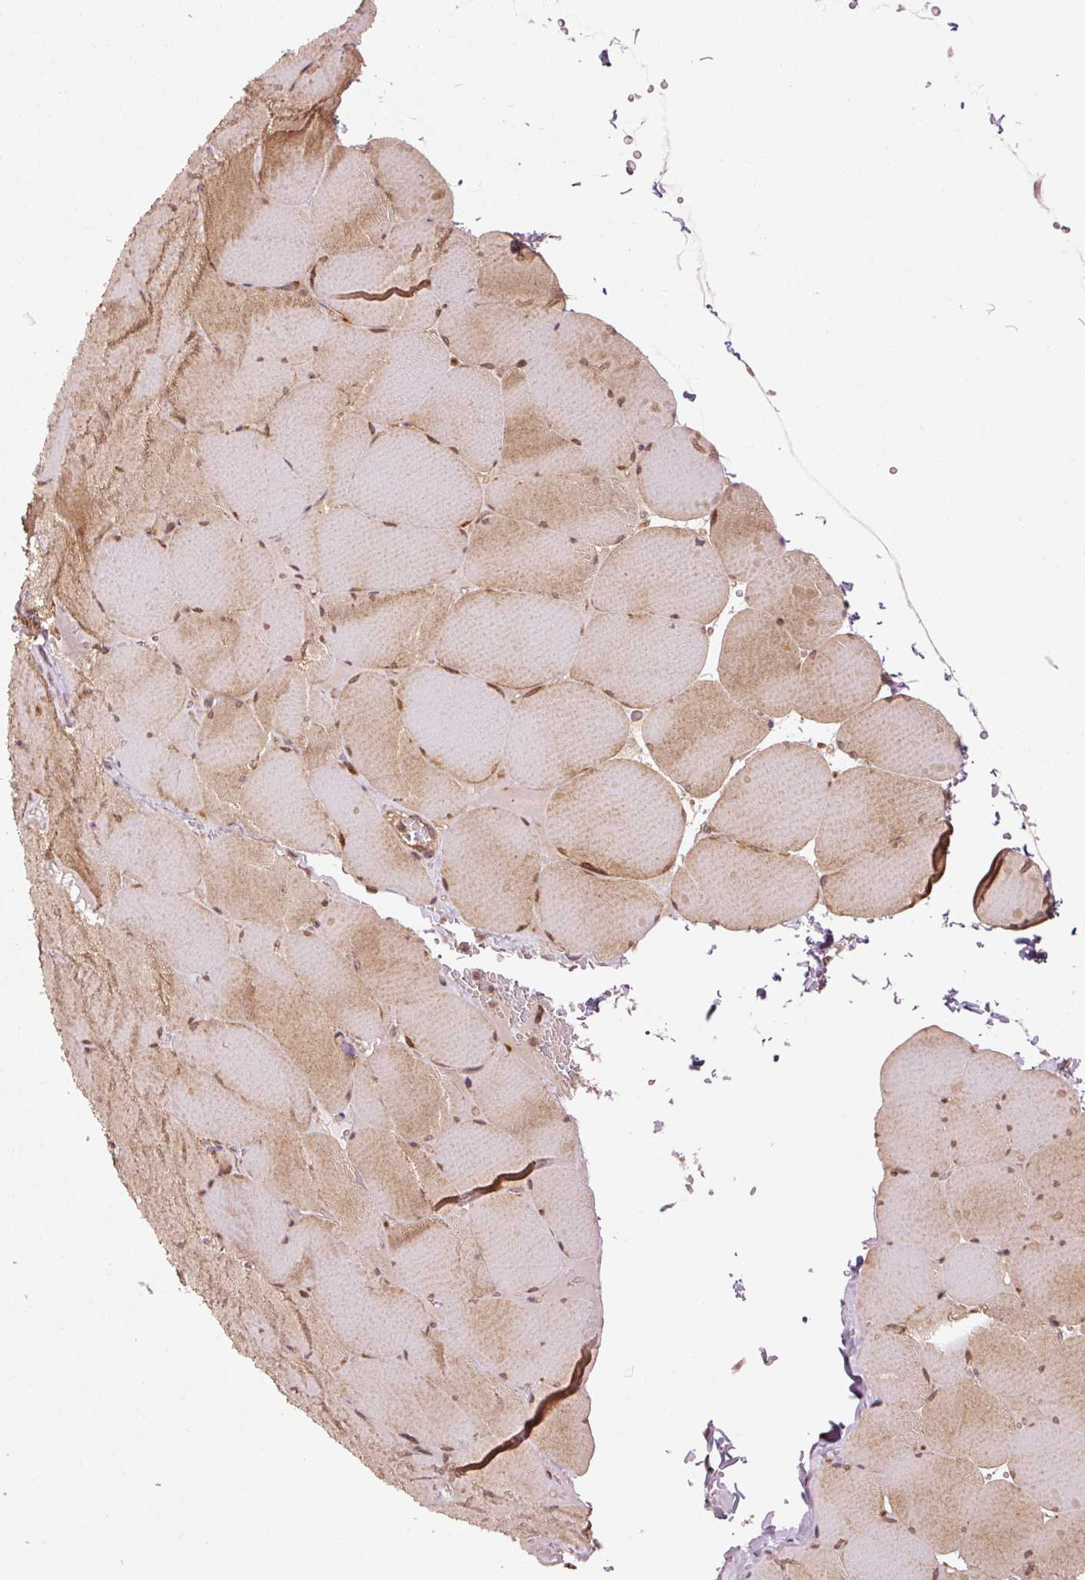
{"staining": {"intensity": "moderate", "quantity": ">75%", "location": "cytoplasmic/membranous"}, "tissue": "skeletal muscle", "cell_type": "Myocytes", "image_type": "normal", "snomed": [{"axis": "morphology", "description": "Normal tissue, NOS"}, {"axis": "topography", "description": "Skeletal muscle"}, {"axis": "topography", "description": "Head-Neck"}], "caption": "Moderate cytoplasmic/membranous staining is seen in about >75% of myocytes in normal skeletal muscle.", "gene": "OXER1", "patient": {"sex": "male", "age": 66}}